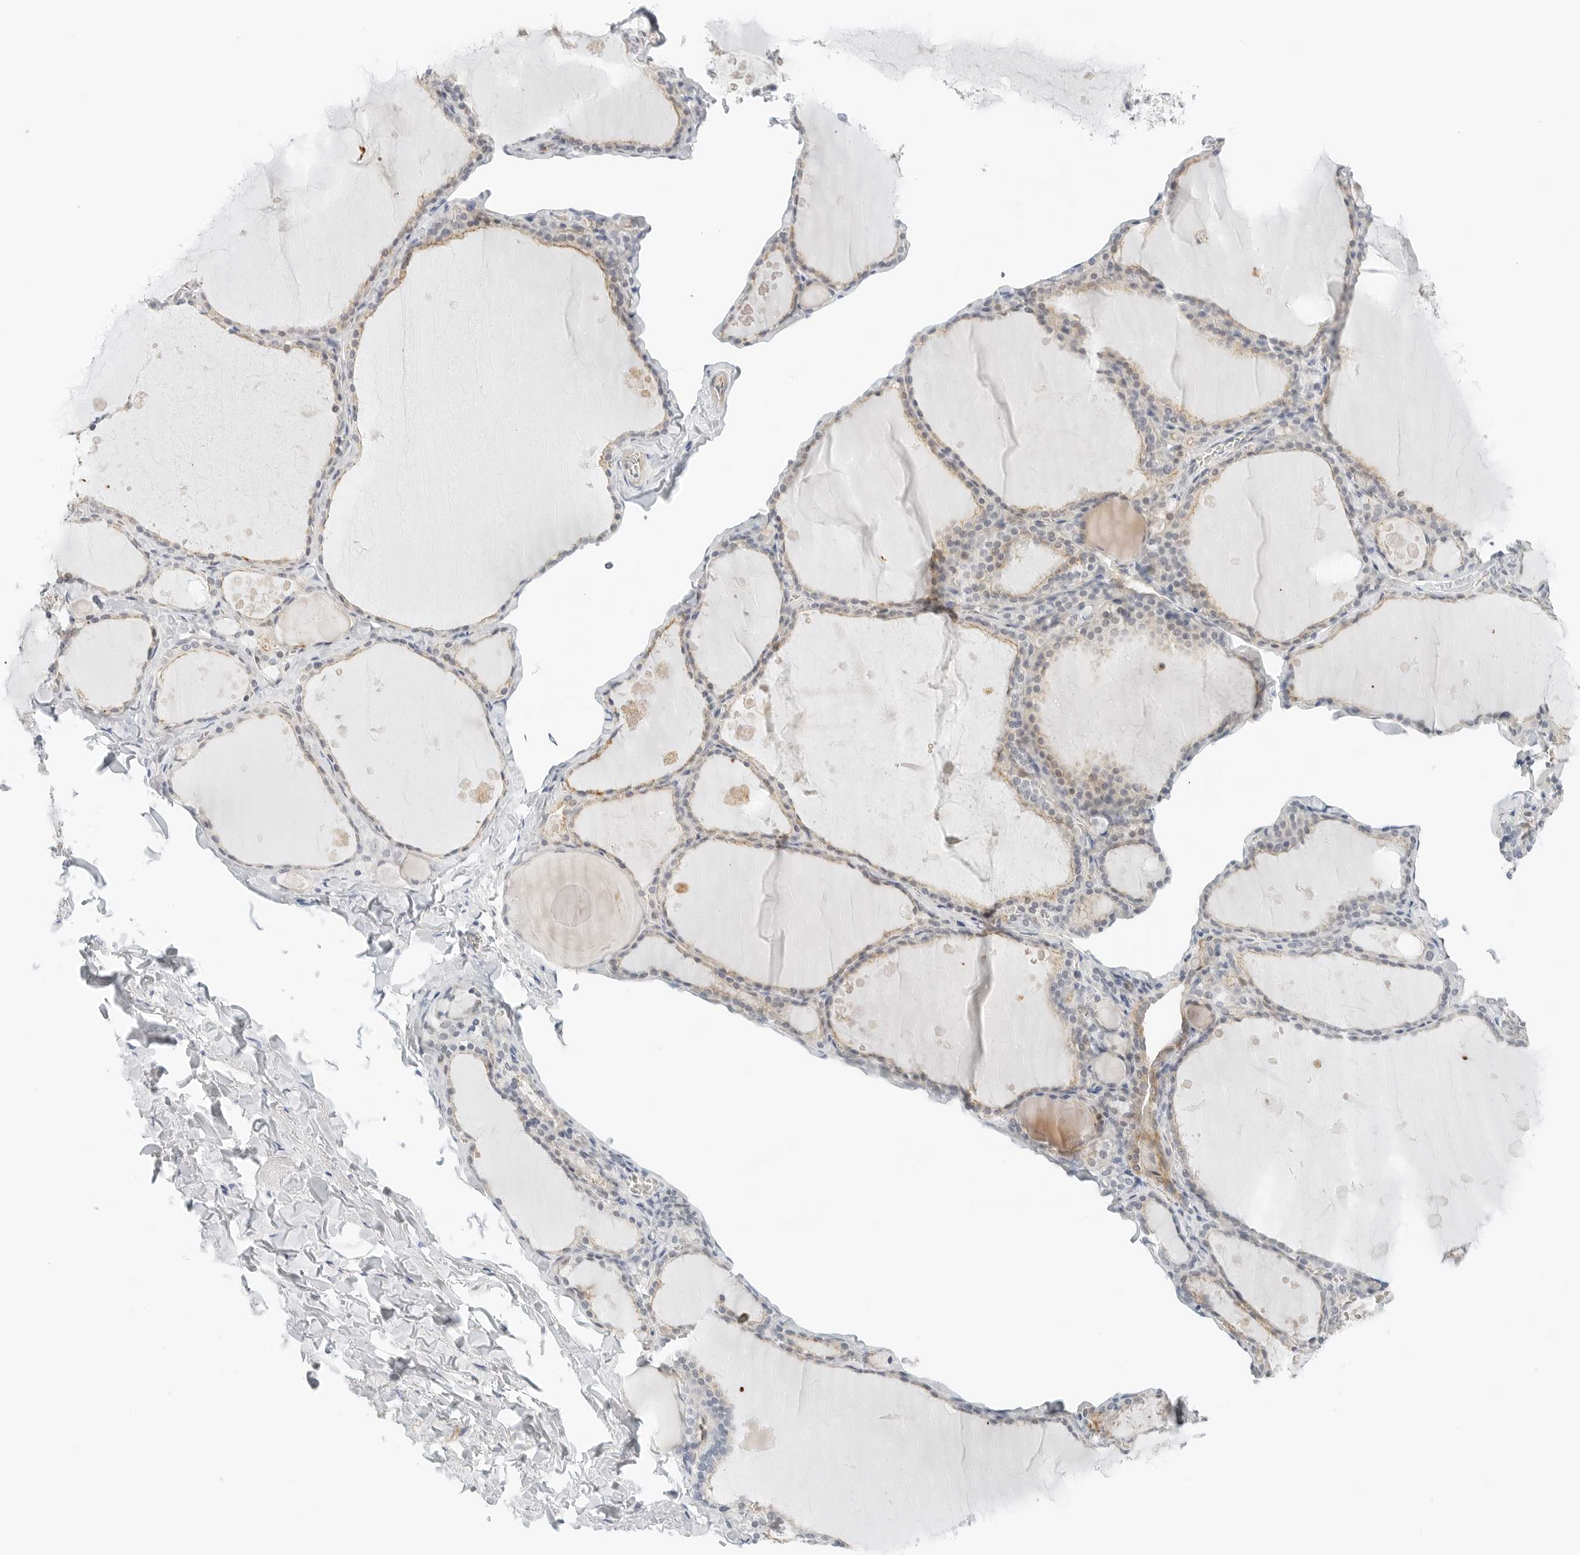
{"staining": {"intensity": "weak", "quantity": "25%-75%", "location": "cytoplasmic/membranous"}, "tissue": "thyroid gland", "cell_type": "Glandular cells", "image_type": "normal", "snomed": [{"axis": "morphology", "description": "Normal tissue, NOS"}, {"axis": "topography", "description": "Thyroid gland"}], "caption": "Immunohistochemistry of unremarkable thyroid gland shows low levels of weak cytoplasmic/membranous expression in about 25%-75% of glandular cells.", "gene": "IQCC", "patient": {"sex": "male", "age": 56}}